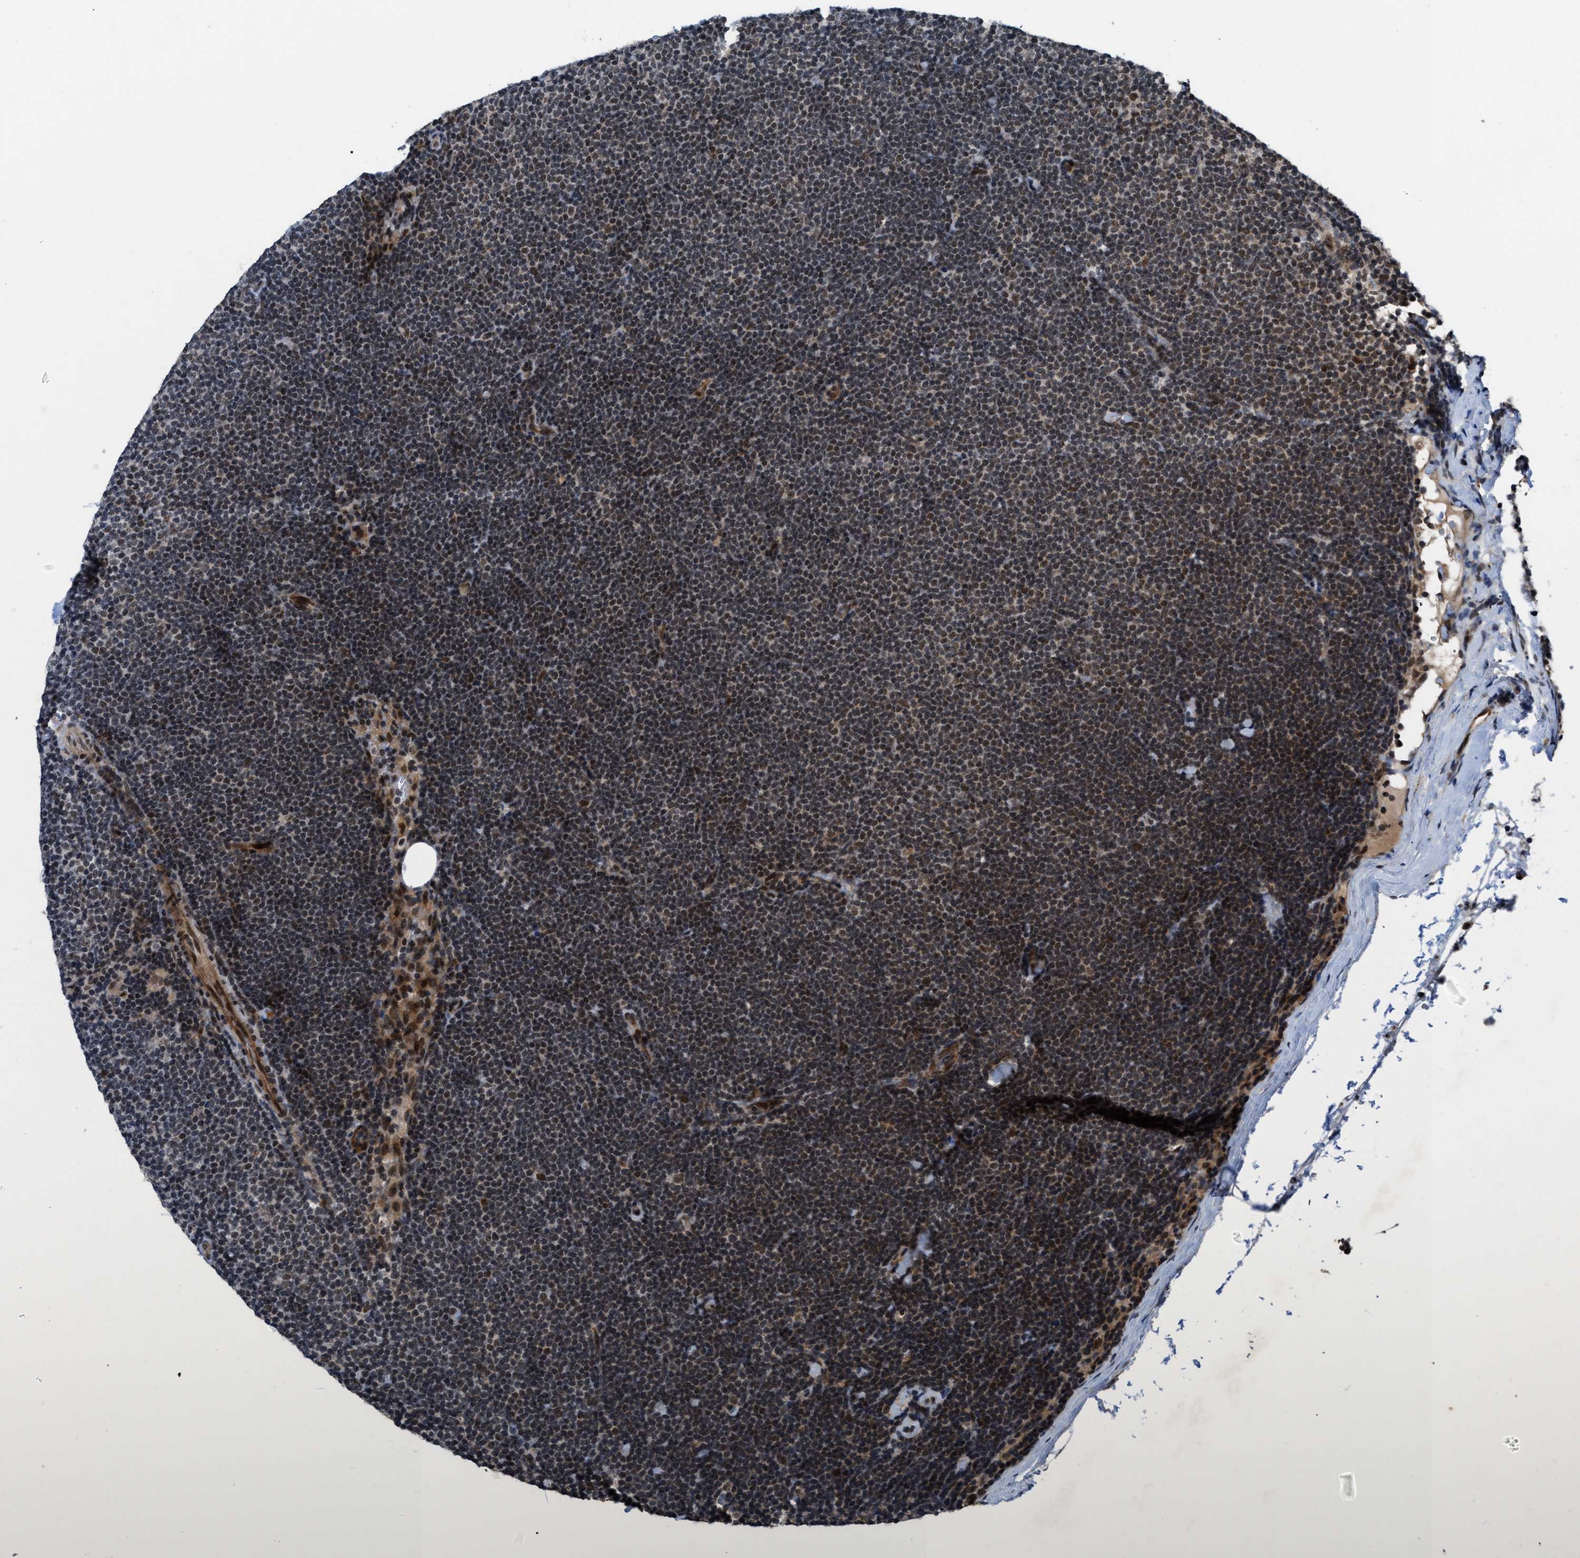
{"staining": {"intensity": "moderate", "quantity": "25%-75%", "location": "nuclear"}, "tissue": "lymphoma", "cell_type": "Tumor cells", "image_type": "cancer", "snomed": [{"axis": "morphology", "description": "Malignant lymphoma, non-Hodgkin's type, Low grade"}, {"axis": "topography", "description": "Lymph node"}], "caption": "The immunohistochemical stain highlights moderate nuclear staining in tumor cells of lymphoma tissue.", "gene": "ZNHIT1", "patient": {"sex": "female", "age": 53}}